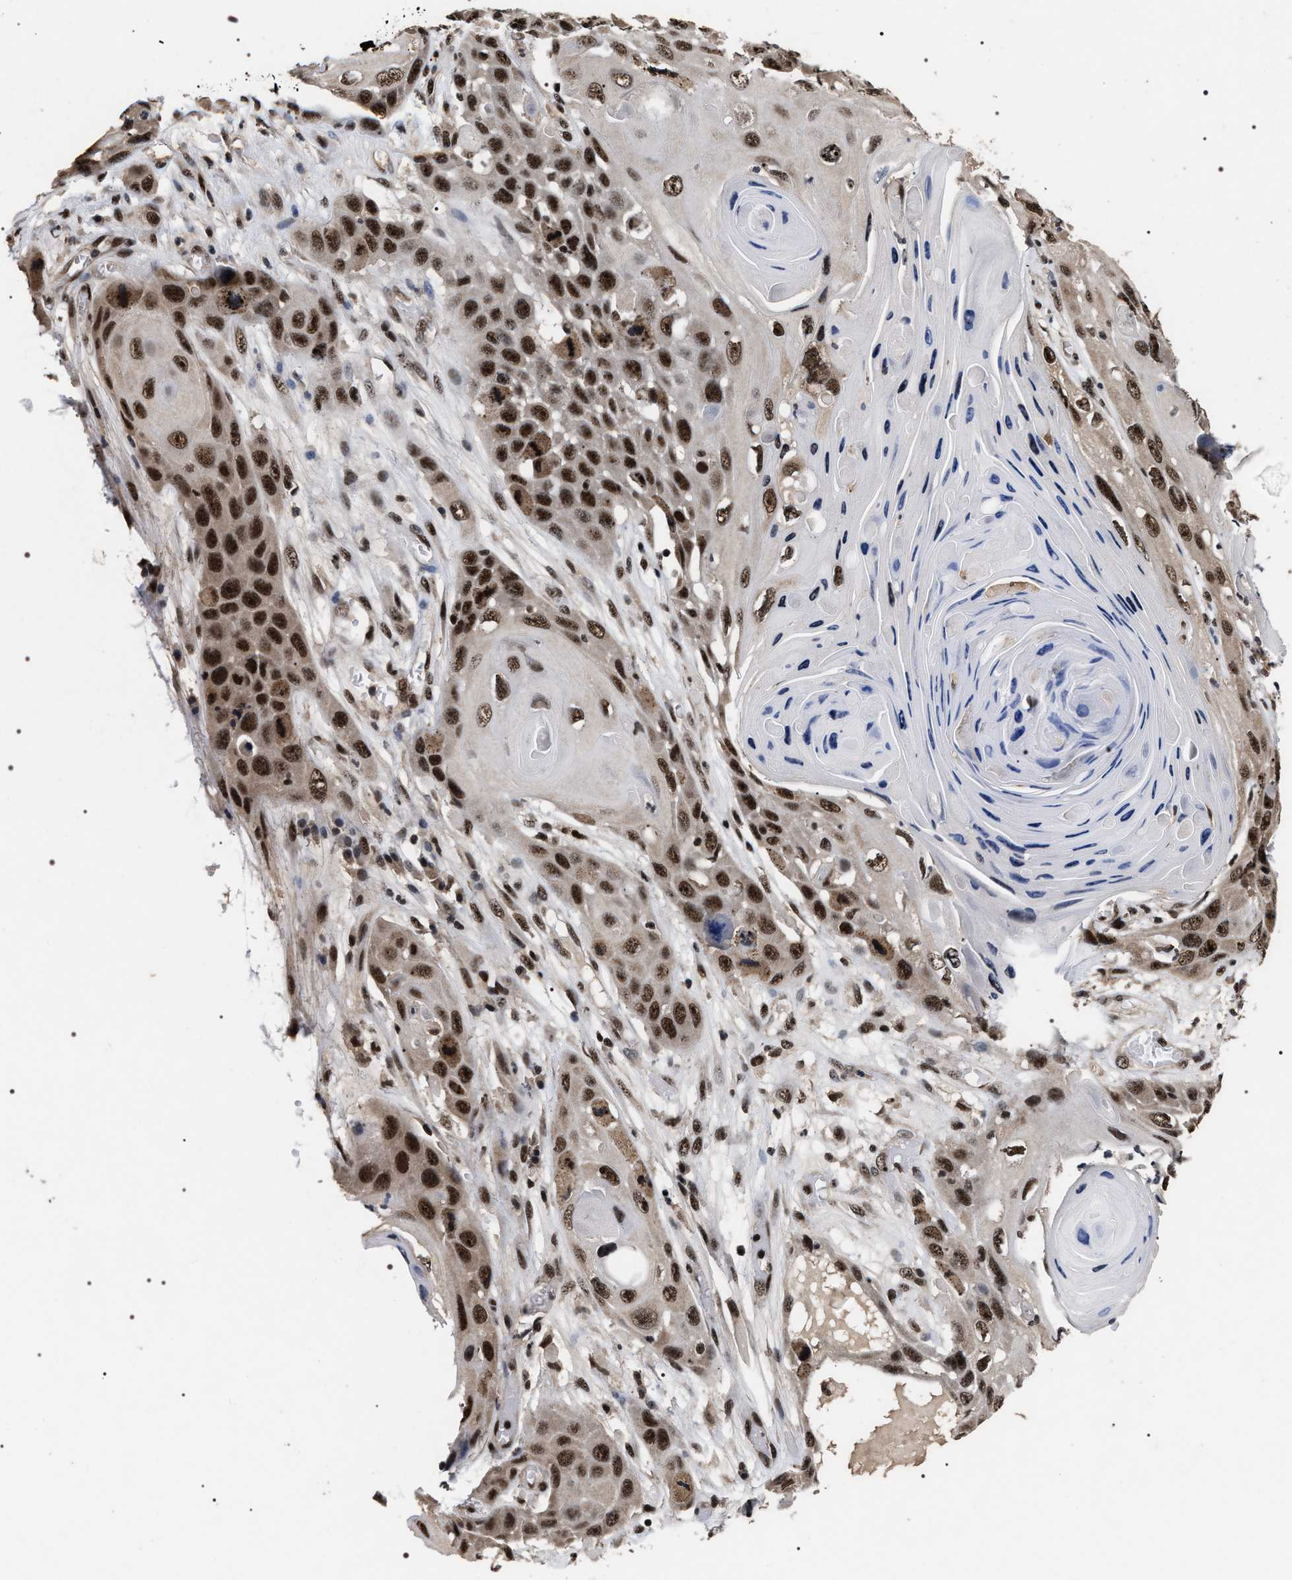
{"staining": {"intensity": "strong", "quantity": ">75%", "location": "nuclear"}, "tissue": "skin cancer", "cell_type": "Tumor cells", "image_type": "cancer", "snomed": [{"axis": "morphology", "description": "Squamous cell carcinoma, NOS"}, {"axis": "topography", "description": "Skin"}], "caption": "Skin squamous cell carcinoma was stained to show a protein in brown. There is high levels of strong nuclear staining in approximately >75% of tumor cells.", "gene": "RRP1B", "patient": {"sex": "male", "age": 55}}